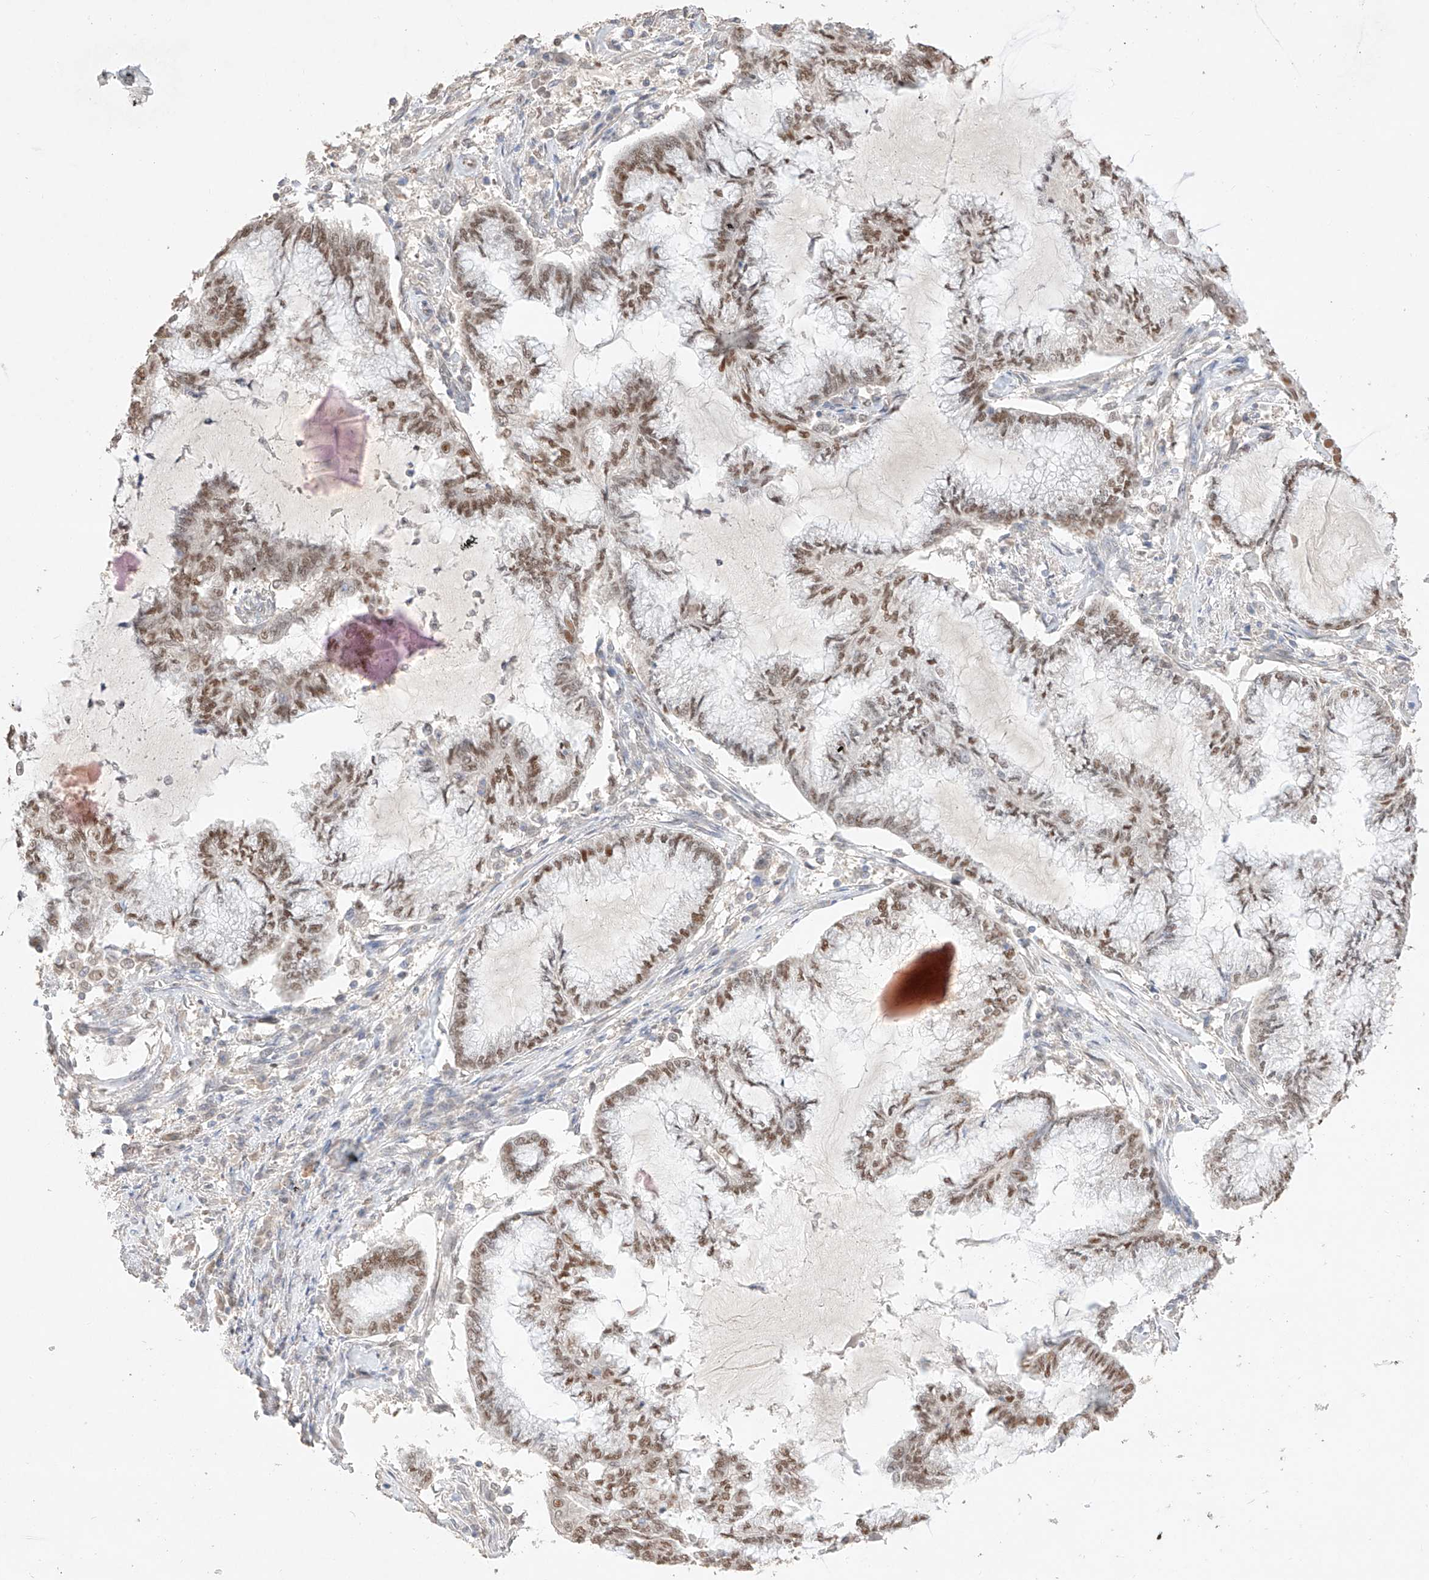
{"staining": {"intensity": "moderate", "quantity": ">75%", "location": "nuclear"}, "tissue": "endometrial cancer", "cell_type": "Tumor cells", "image_type": "cancer", "snomed": [{"axis": "morphology", "description": "Adenocarcinoma, NOS"}, {"axis": "topography", "description": "Endometrium"}], "caption": "IHC image of neoplastic tissue: human endometrial adenocarcinoma stained using IHC exhibits medium levels of moderate protein expression localized specifically in the nuclear of tumor cells, appearing as a nuclear brown color.", "gene": "APIP", "patient": {"sex": "female", "age": 86}}